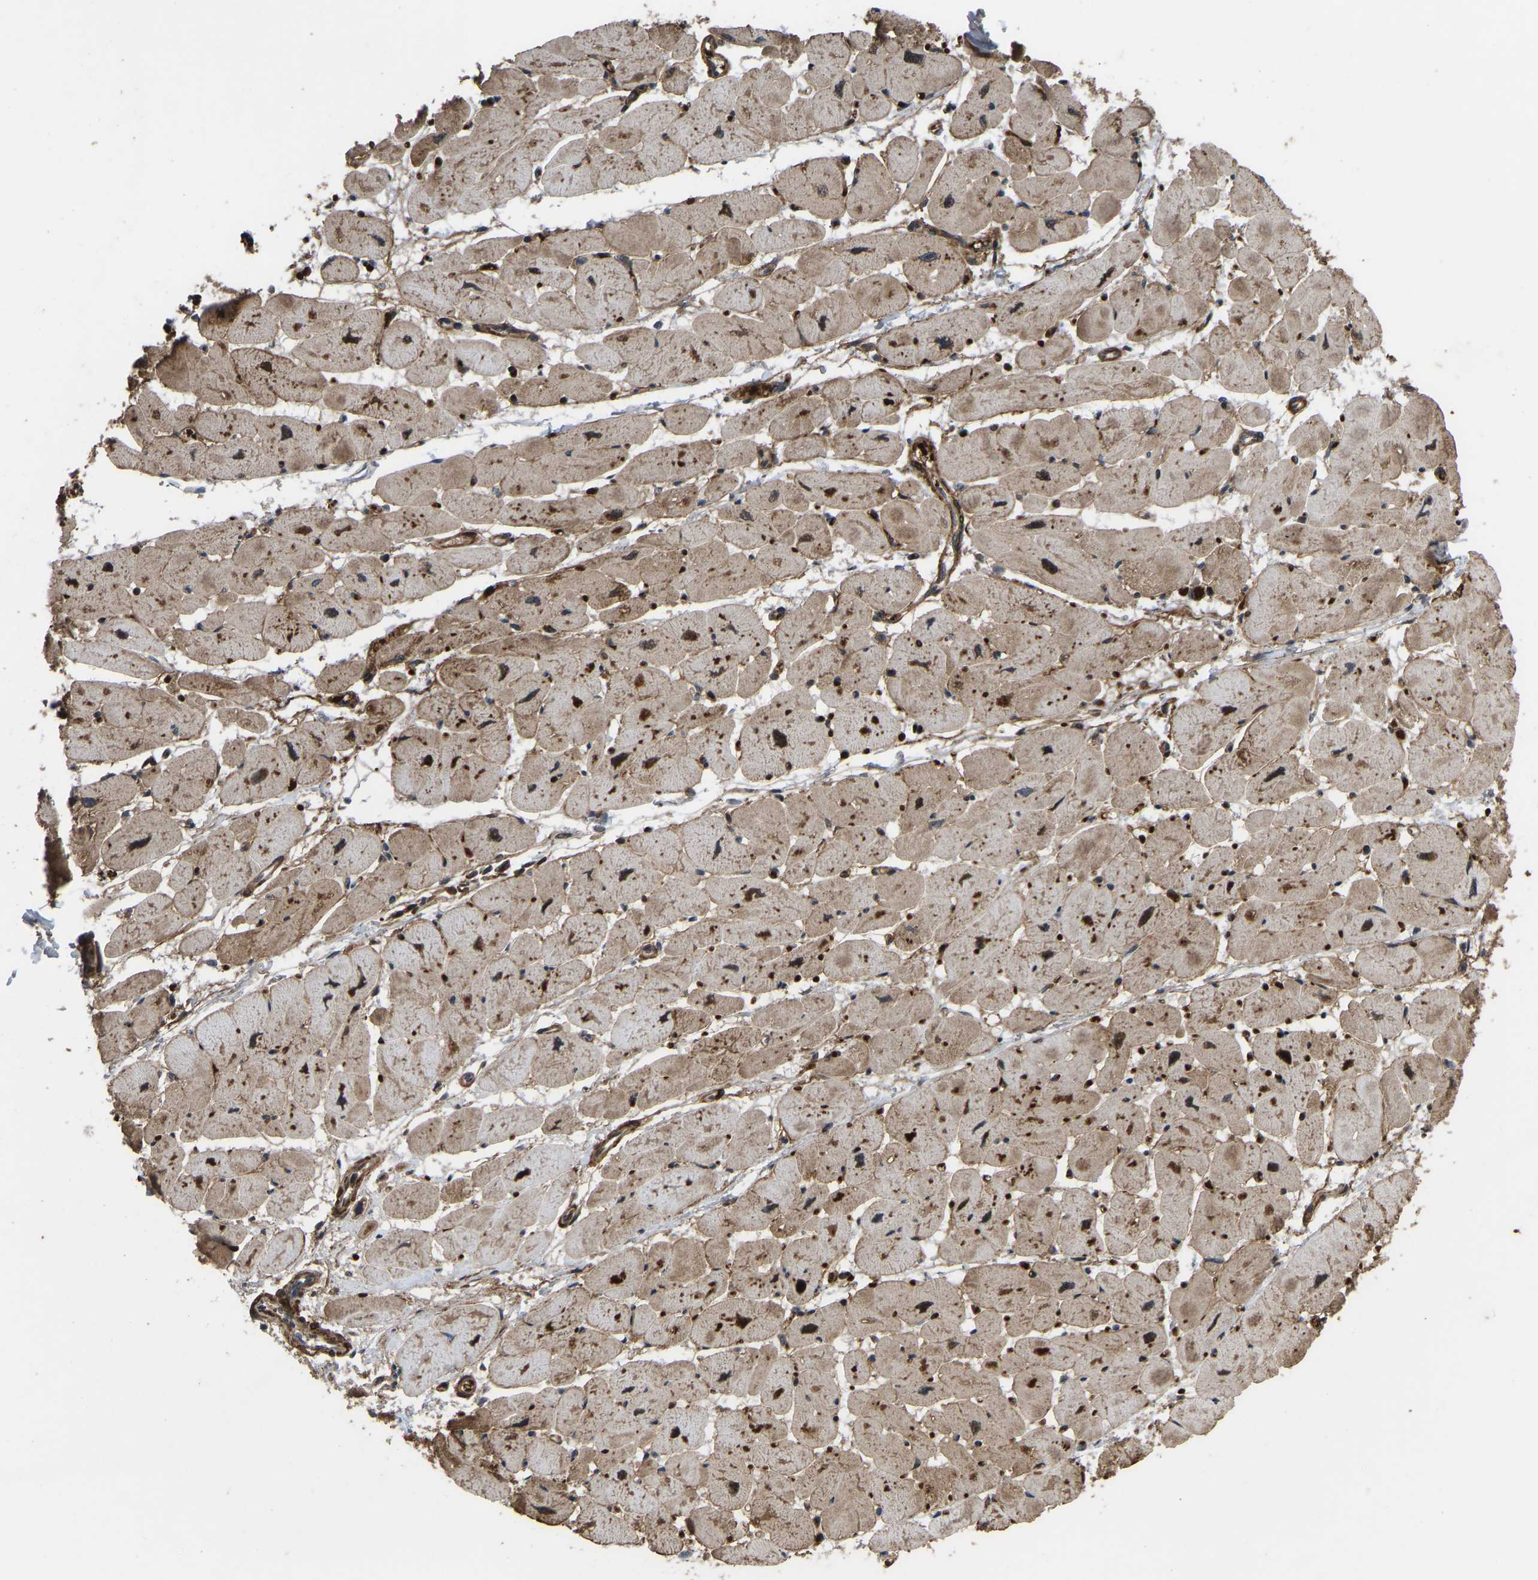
{"staining": {"intensity": "moderate", "quantity": ">75%", "location": "cytoplasmic/membranous,nuclear"}, "tissue": "heart muscle", "cell_type": "Cardiomyocytes", "image_type": "normal", "snomed": [{"axis": "morphology", "description": "Normal tissue, NOS"}, {"axis": "topography", "description": "Heart"}], "caption": "The photomicrograph displays staining of unremarkable heart muscle, revealing moderate cytoplasmic/membranous,nuclear protein positivity (brown color) within cardiomyocytes.", "gene": "CYP7B1", "patient": {"sex": "female", "age": 54}}